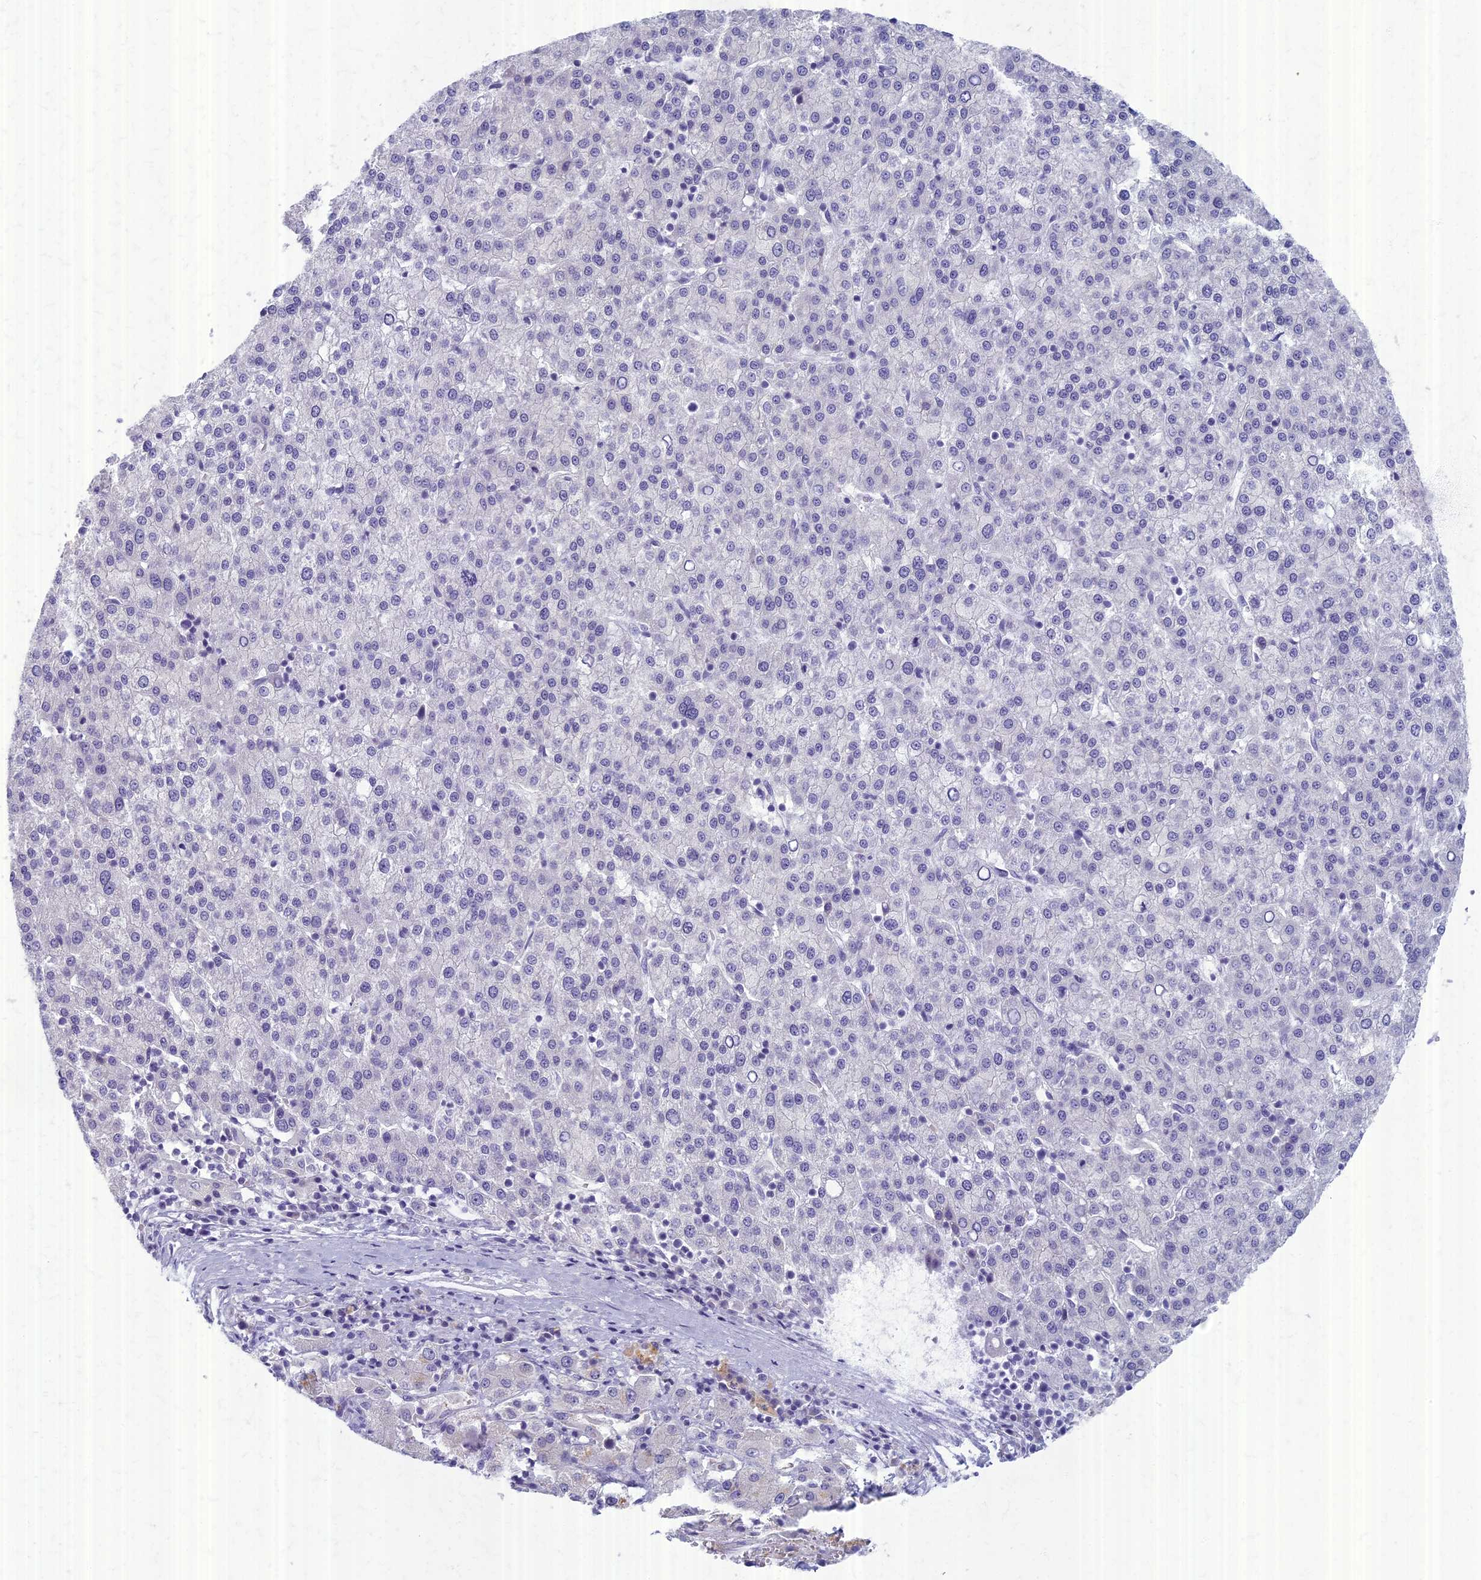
{"staining": {"intensity": "negative", "quantity": "none", "location": "none"}, "tissue": "liver cancer", "cell_type": "Tumor cells", "image_type": "cancer", "snomed": [{"axis": "morphology", "description": "Carcinoma, Hepatocellular, NOS"}, {"axis": "topography", "description": "Liver"}], "caption": "This histopathology image is of liver cancer stained with IHC to label a protein in brown with the nuclei are counter-stained blue. There is no expression in tumor cells.", "gene": "AP4E1", "patient": {"sex": "female", "age": 58}}